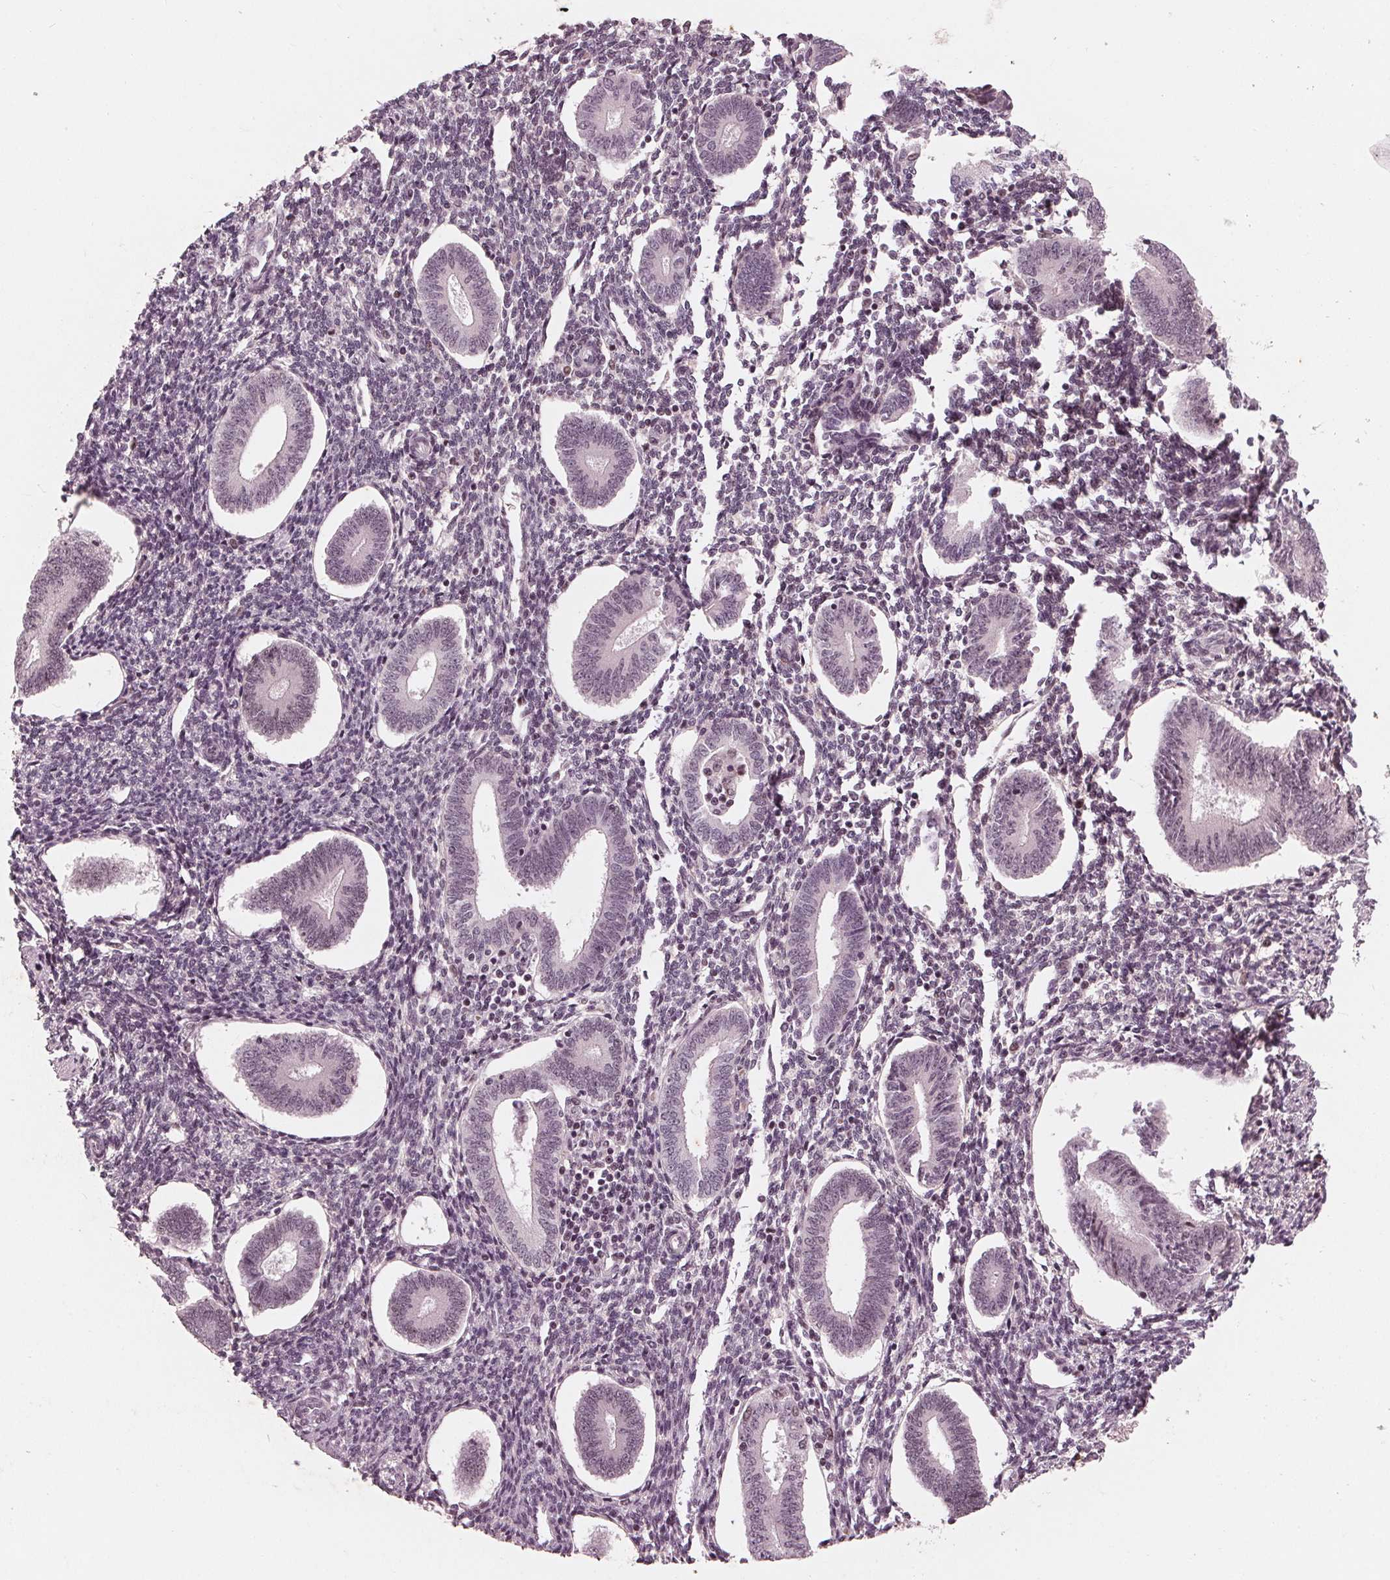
{"staining": {"intensity": "negative", "quantity": "none", "location": "none"}, "tissue": "endometrium", "cell_type": "Cells in endometrial stroma", "image_type": "normal", "snomed": [{"axis": "morphology", "description": "Normal tissue, NOS"}, {"axis": "topography", "description": "Endometrium"}], "caption": "Protein analysis of unremarkable endometrium shows no significant expression in cells in endometrial stroma. The staining was performed using DAB (3,3'-diaminobenzidine) to visualize the protein expression in brown, while the nuclei were stained in blue with hematoxylin (Magnification: 20x).", "gene": "DNMT3L", "patient": {"sex": "female", "age": 40}}